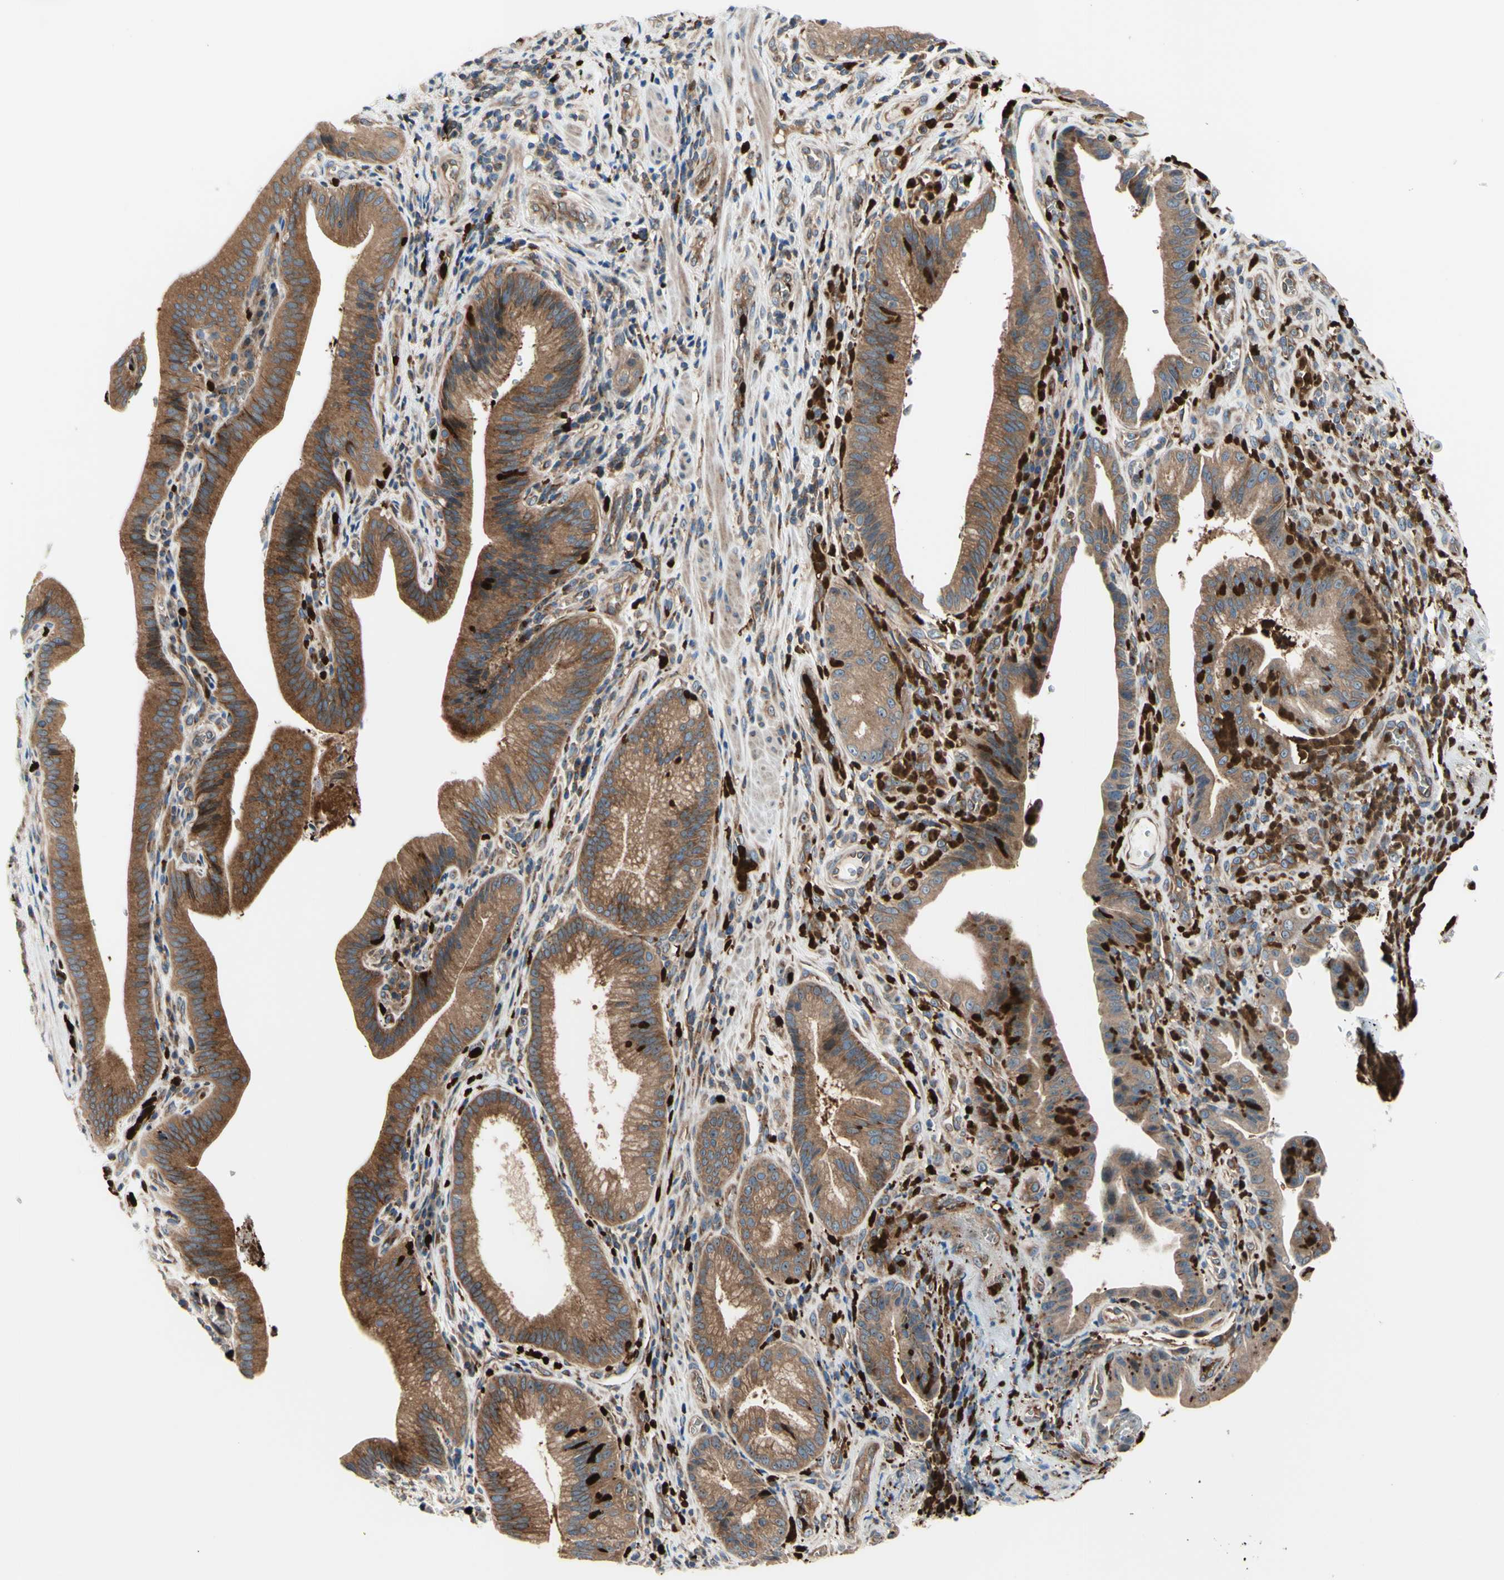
{"staining": {"intensity": "moderate", "quantity": ">75%", "location": "cytoplasmic/membranous"}, "tissue": "pancreatic cancer", "cell_type": "Tumor cells", "image_type": "cancer", "snomed": [{"axis": "morphology", "description": "Adenocarcinoma, NOS"}, {"axis": "topography", "description": "Pancreas"}], "caption": "Immunohistochemical staining of human adenocarcinoma (pancreatic) demonstrates moderate cytoplasmic/membranous protein staining in approximately >75% of tumor cells. (DAB (3,3'-diaminobenzidine) IHC, brown staining for protein, blue staining for nuclei).", "gene": "USP9X", "patient": {"sex": "female", "age": 75}}